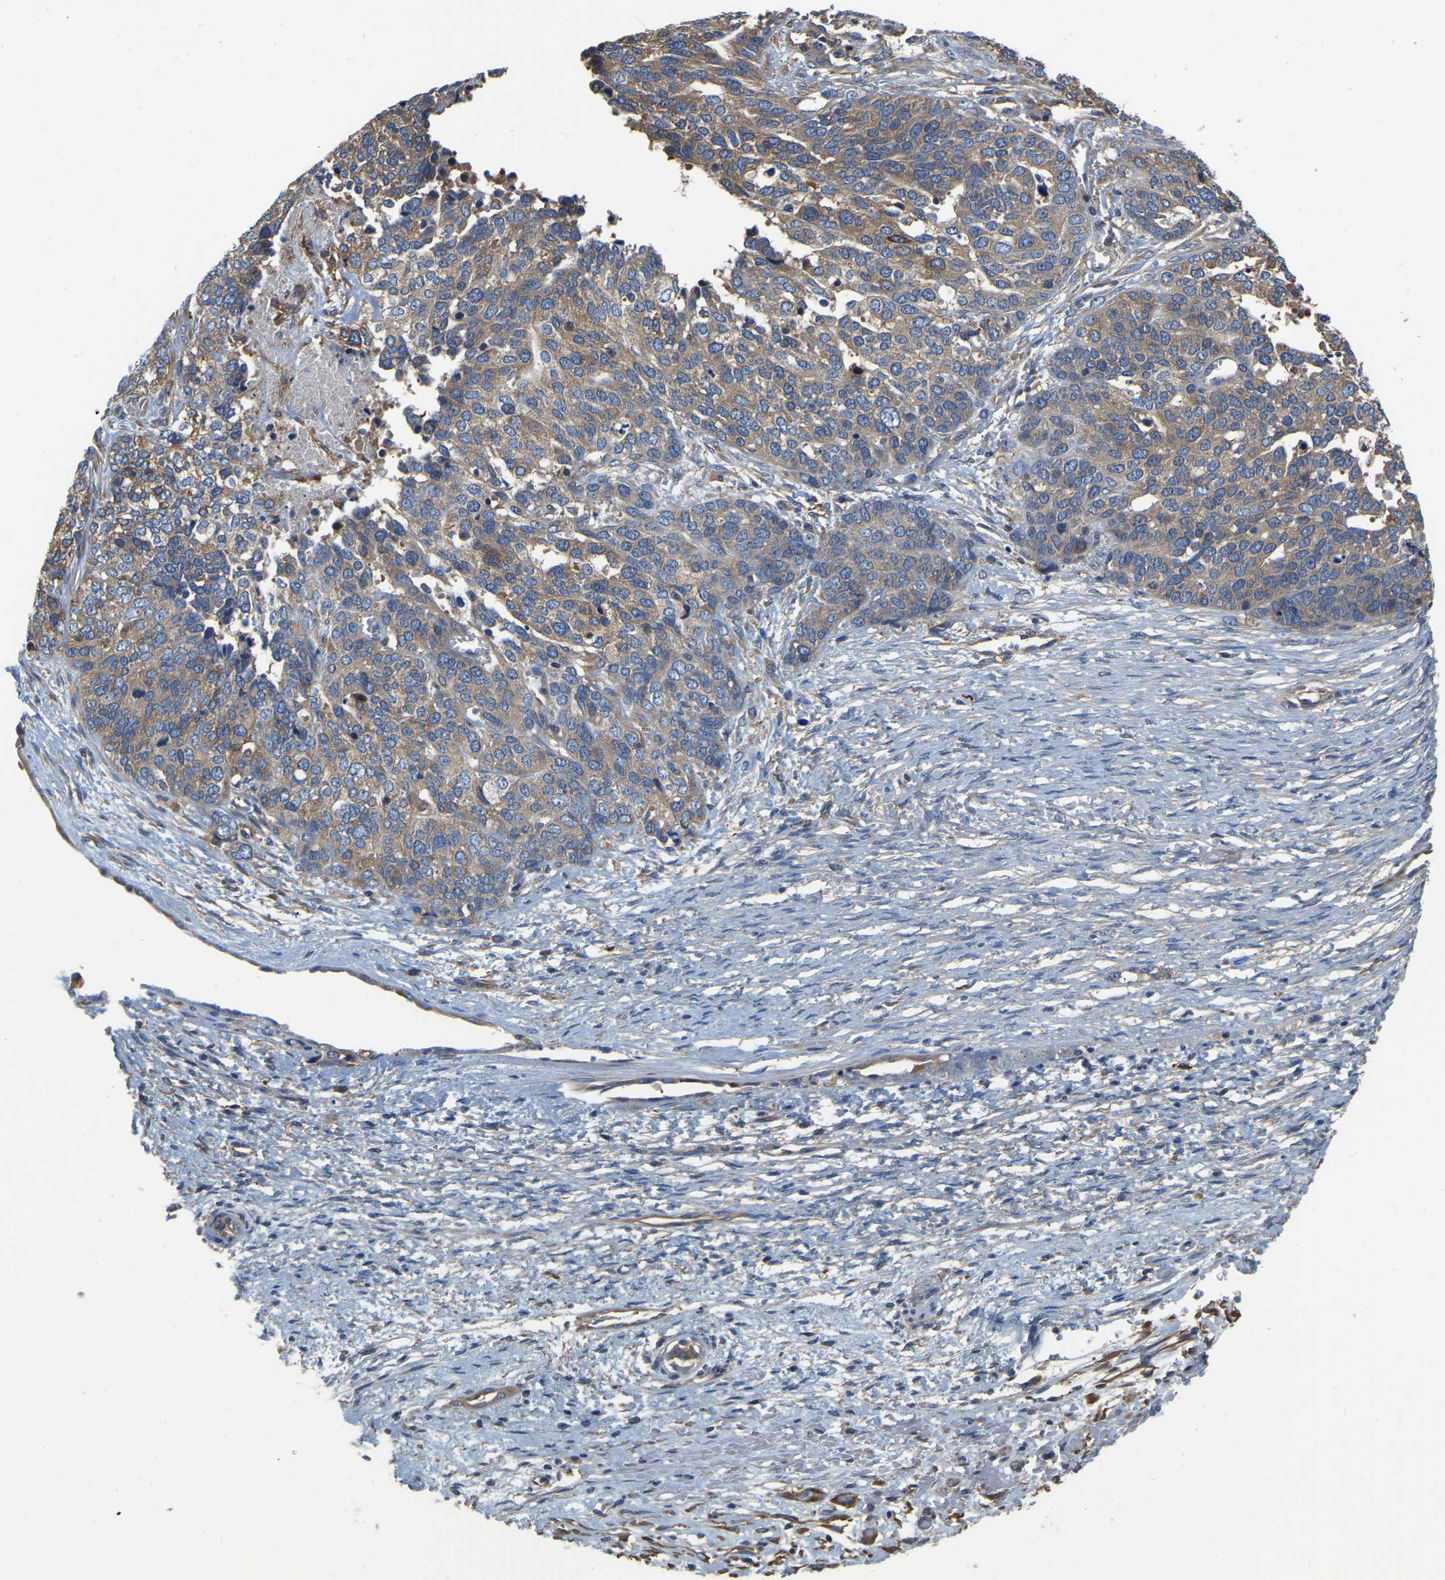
{"staining": {"intensity": "moderate", "quantity": ">75%", "location": "cytoplasmic/membranous"}, "tissue": "ovarian cancer", "cell_type": "Tumor cells", "image_type": "cancer", "snomed": [{"axis": "morphology", "description": "Cystadenocarcinoma, serous, NOS"}, {"axis": "topography", "description": "Ovary"}], "caption": "IHC histopathology image of neoplastic tissue: ovarian cancer stained using immunohistochemistry (IHC) exhibits medium levels of moderate protein expression localized specifically in the cytoplasmic/membranous of tumor cells, appearing as a cytoplasmic/membranous brown color.", "gene": "GARS1", "patient": {"sex": "female", "age": 44}}